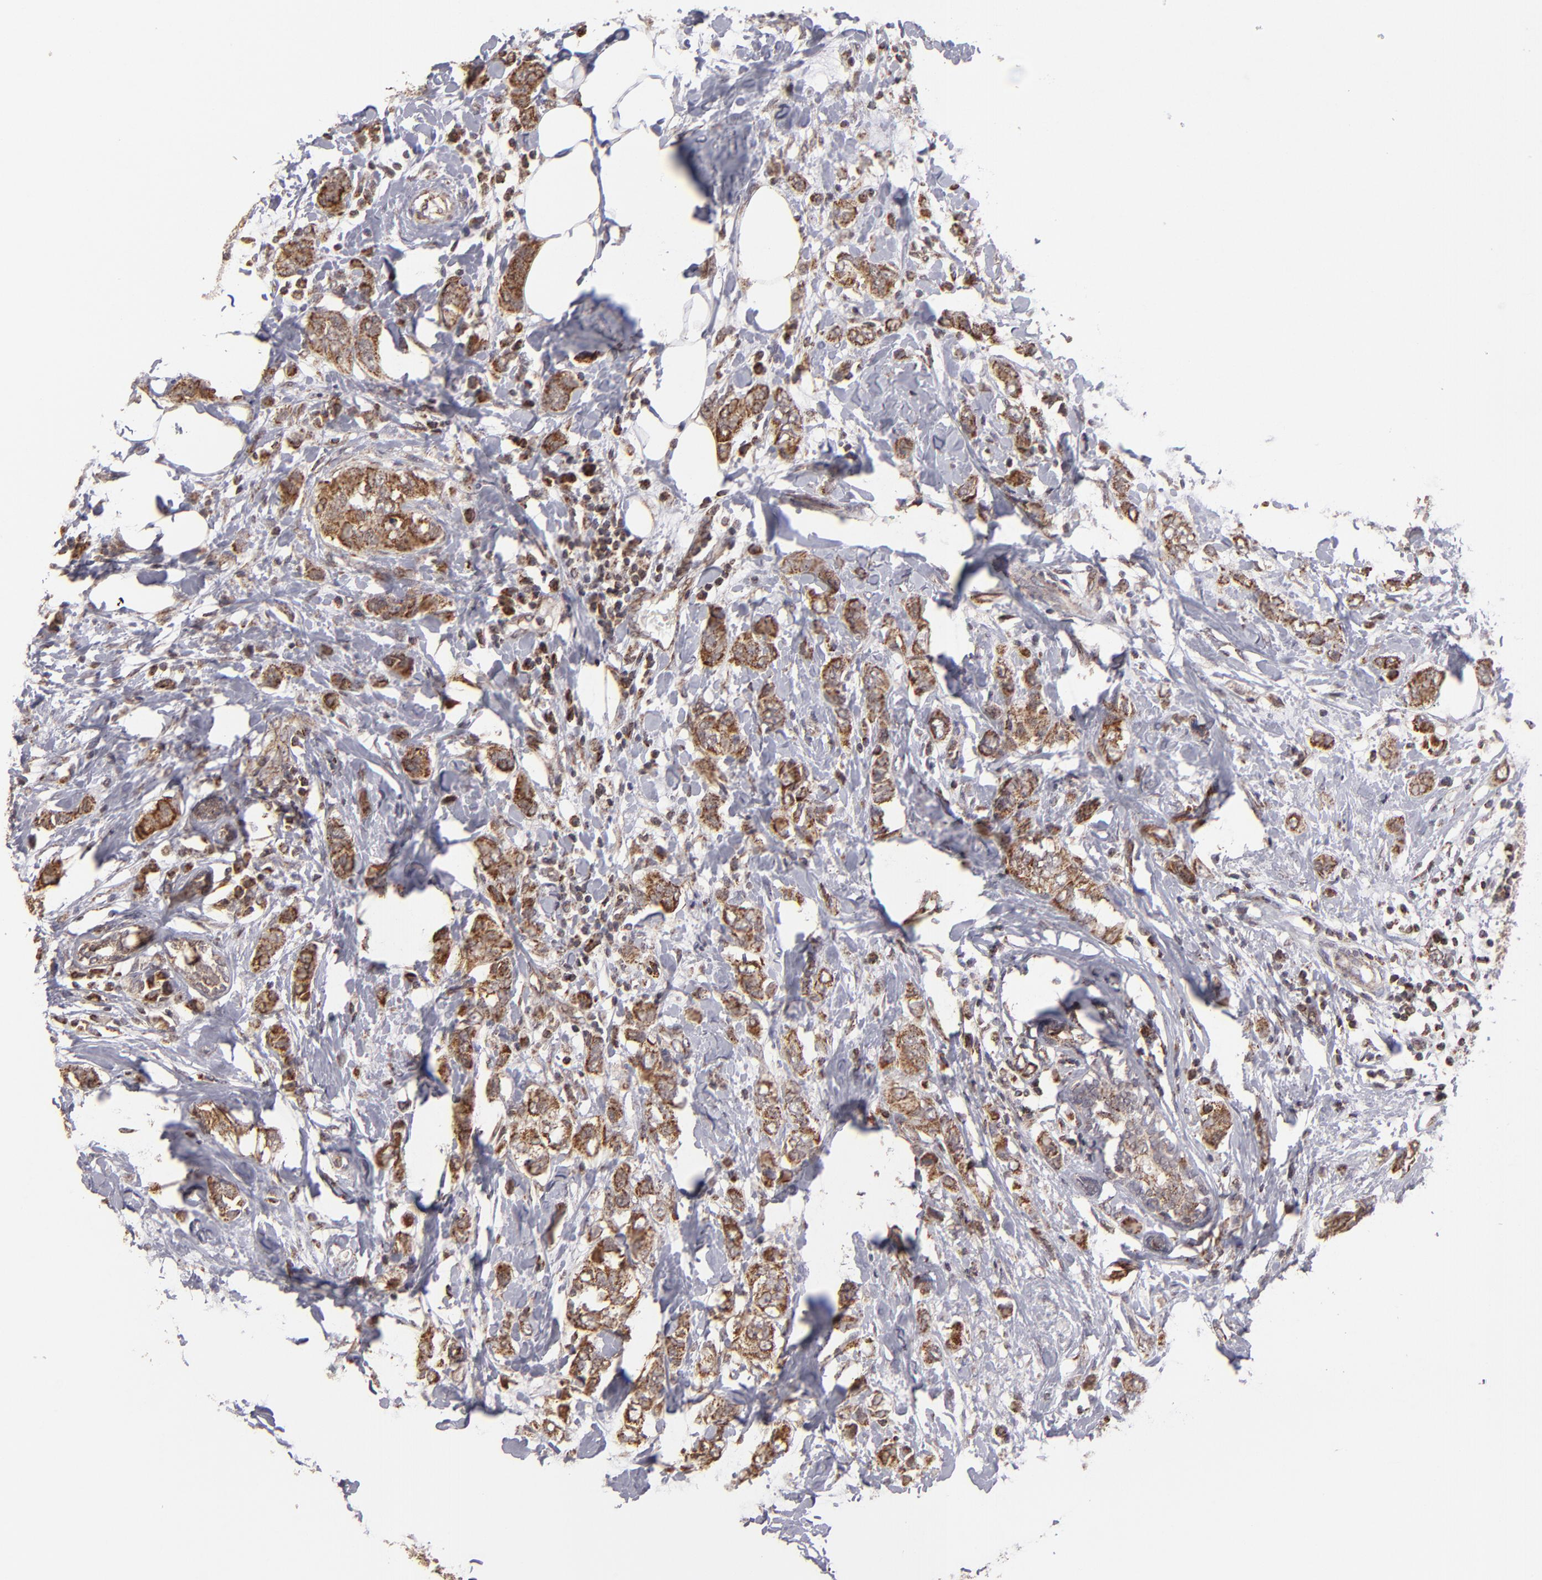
{"staining": {"intensity": "moderate", "quantity": ">75%", "location": "cytoplasmic/membranous"}, "tissue": "breast cancer", "cell_type": "Tumor cells", "image_type": "cancer", "snomed": [{"axis": "morphology", "description": "Normal tissue, NOS"}, {"axis": "morphology", "description": "Duct carcinoma"}, {"axis": "topography", "description": "Breast"}], "caption": "High-magnification brightfield microscopy of breast cancer stained with DAB (3,3'-diaminobenzidine) (brown) and counterstained with hematoxylin (blue). tumor cells exhibit moderate cytoplasmic/membranous staining is present in about>75% of cells.", "gene": "SLC15A1", "patient": {"sex": "female", "age": 50}}